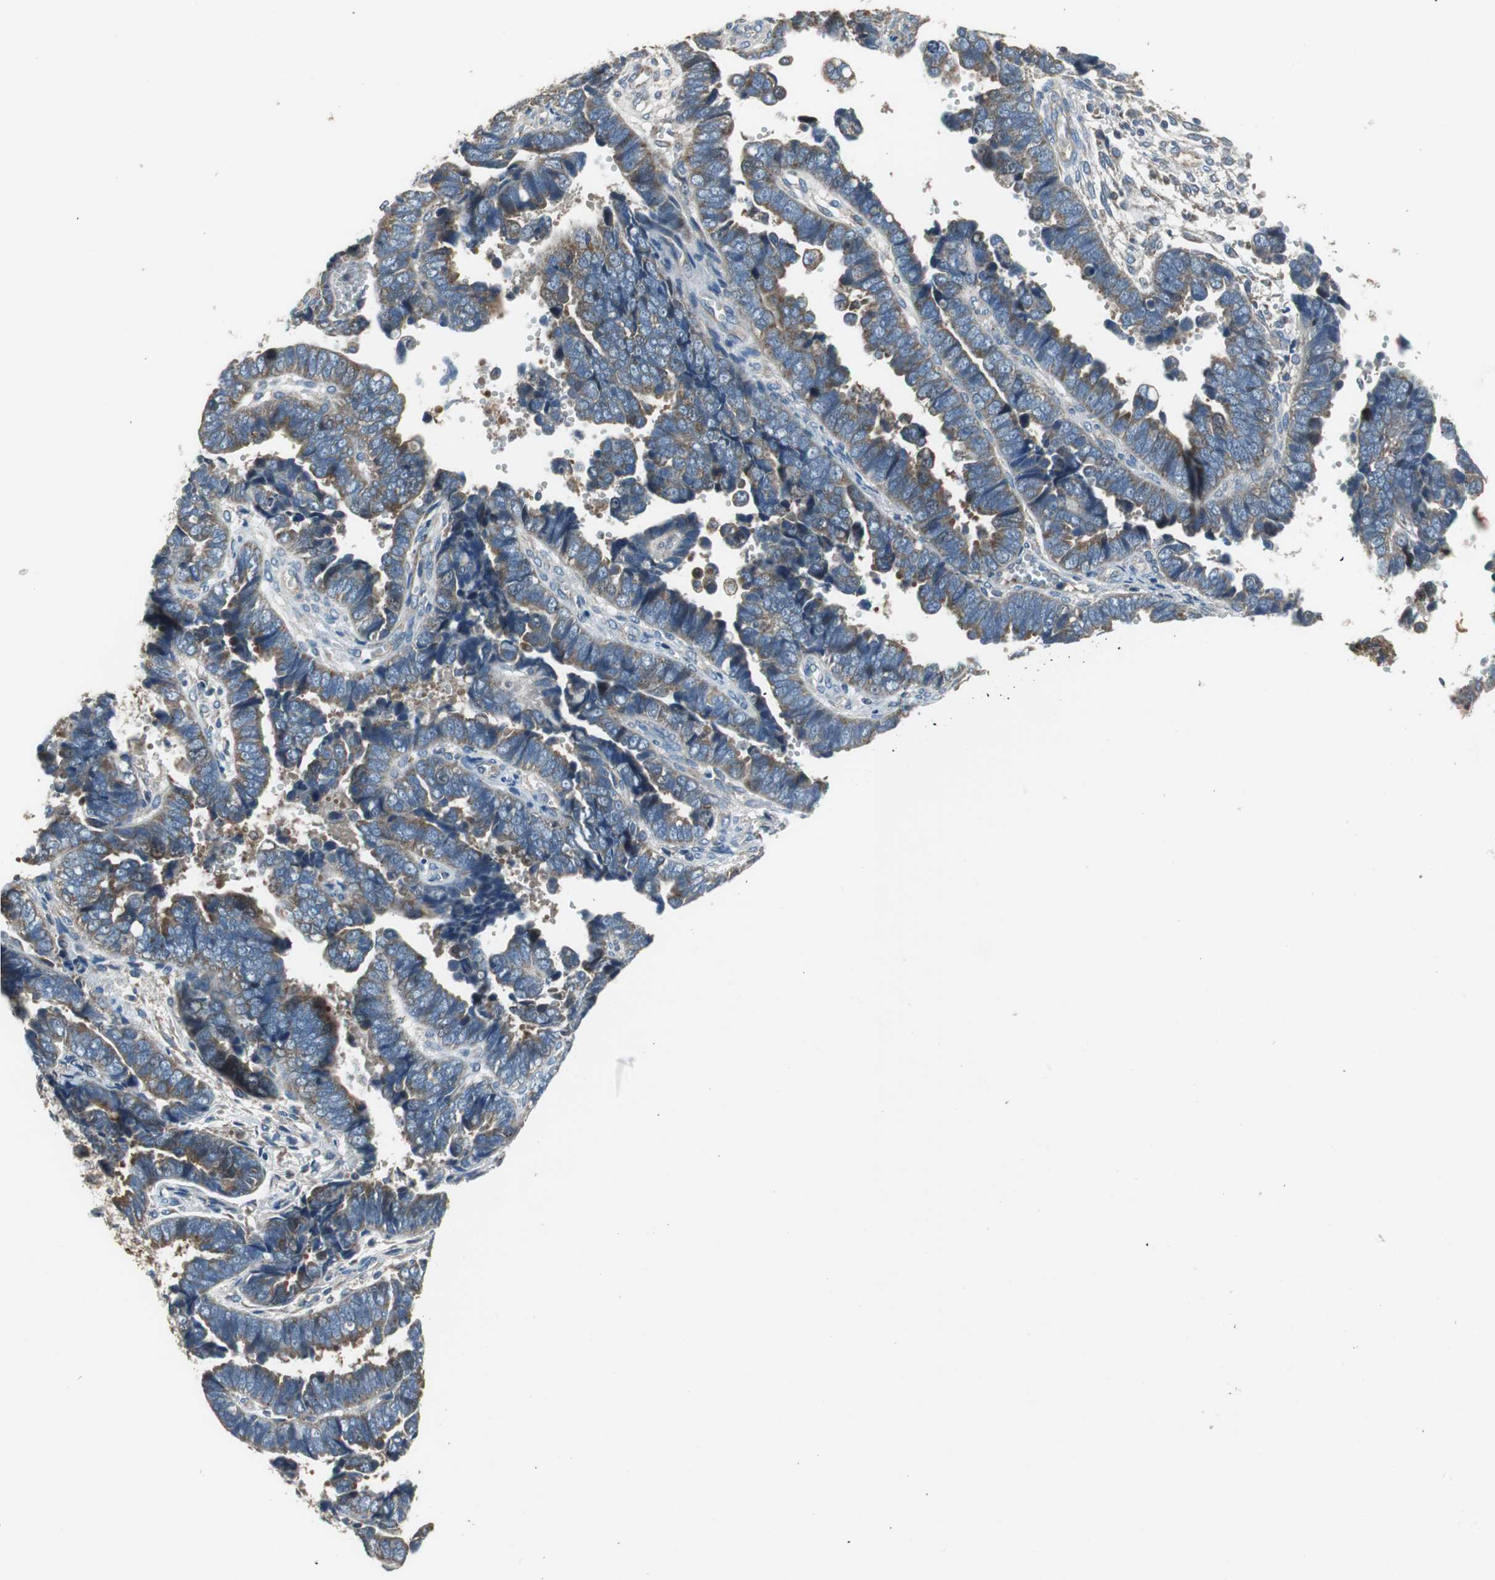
{"staining": {"intensity": "moderate", "quantity": ">75%", "location": "cytoplasmic/membranous"}, "tissue": "endometrial cancer", "cell_type": "Tumor cells", "image_type": "cancer", "snomed": [{"axis": "morphology", "description": "Adenocarcinoma, NOS"}, {"axis": "topography", "description": "Endometrium"}], "caption": "Protein staining exhibits moderate cytoplasmic/membranous positivity in approximately >75% of tumor cells in adenocarcinoma (endometrial).", "gene": "PI4KB", "patient": {"sex": "female", "age": 75}}